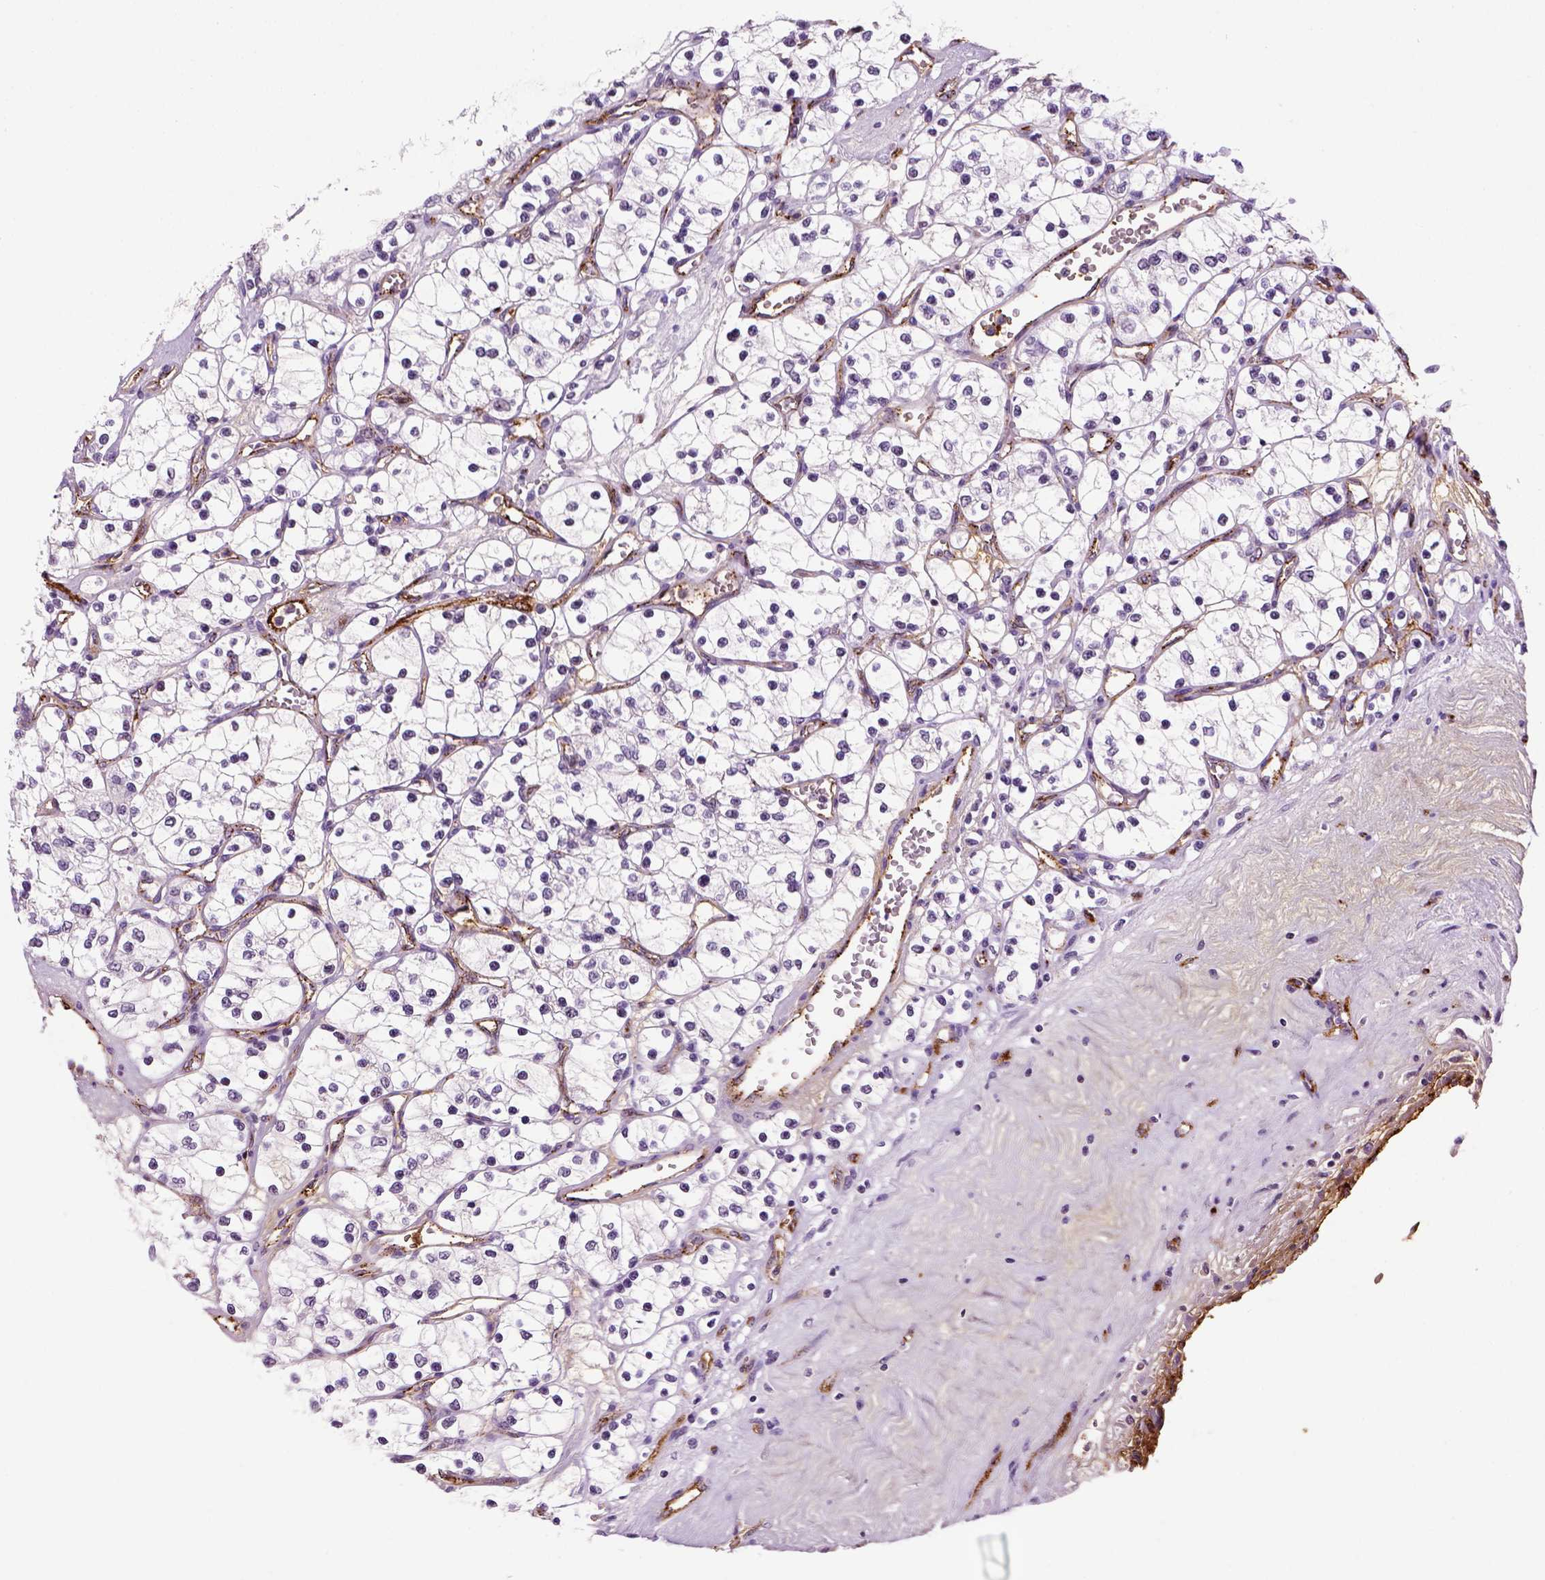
{"staining": {"intensity": "negative", "quantity": "none", "location": "none"}, "tissue": "renal cancer", "cell_type": "Tumor cells", "image_type": "cancer", "snomed": [{"axis": "morphology", "description": "Adenocarcinoma, NOS"}, {"axis": "topography", "description": "Kidney"}], "caption": "Immunohistochemical staining of adenocarcinoma (renal) displays no significant positivity in tumor cells. (DAB (3,3'-diaminobenzidine) immunohistochemistry with hematoxylin counter stain).", "gene": "VWF", "patient": {"sex": "female", "age": 69}}